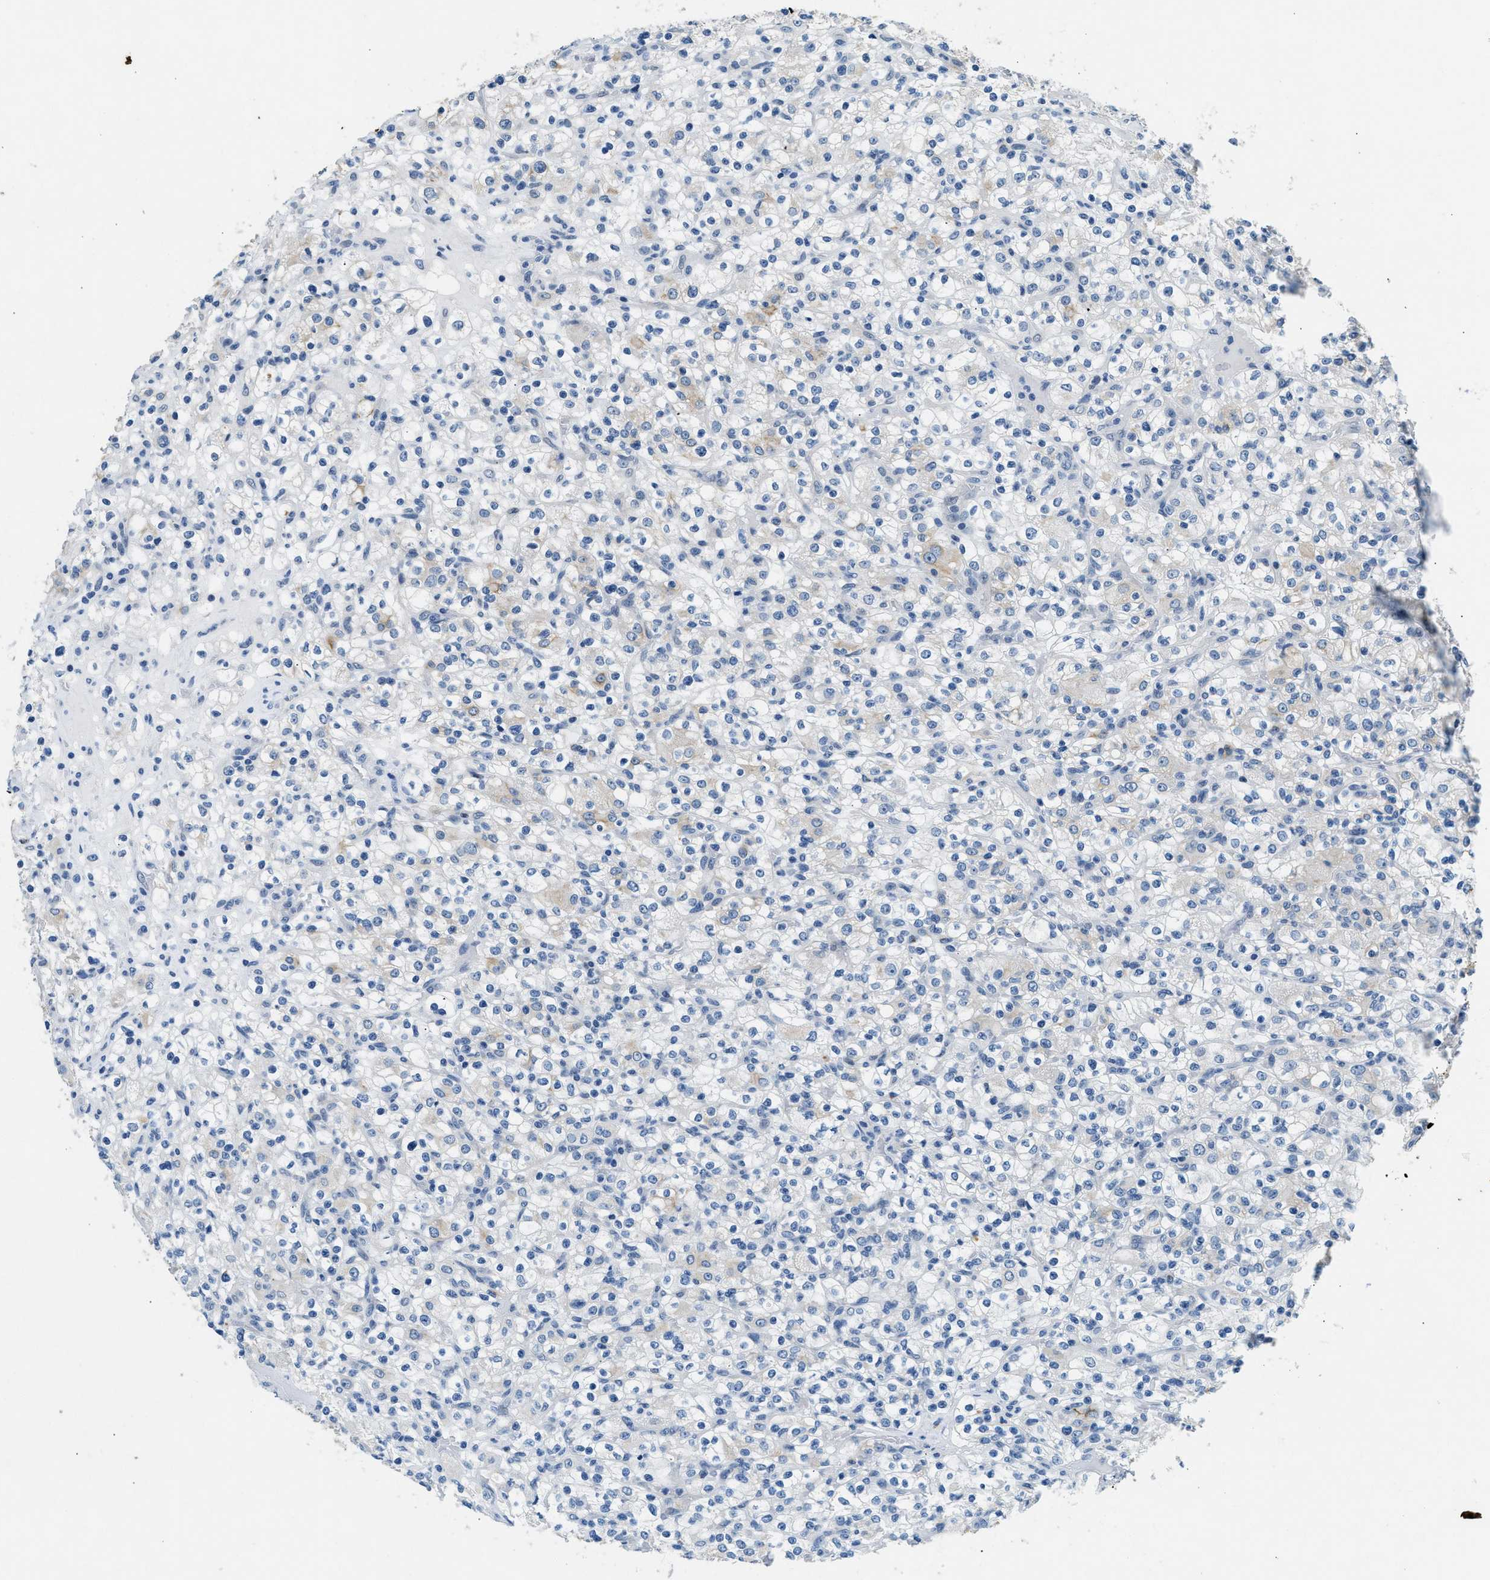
{"staining": {"intensity": "negative", "quantity": "none", "location": "none"}, "tissue": "renal cancer", "cell_type": "Tumor cells", "image_type": "cancer", "snomed": [{"axis": "morphology", "description": "Normal tissue, NOS"}, {"axis": "morphology", "description": "Adenocarcinoma, NOS"}, {"axis": "topography", "description": "Kidney"}], "caption": "Immunohistochemical staining of adenocarcinoma (renal) demonstrates no significant expression in tumor cells.", "gene": "CFAP20", "patient": {"sex": "female", "age": 72}}